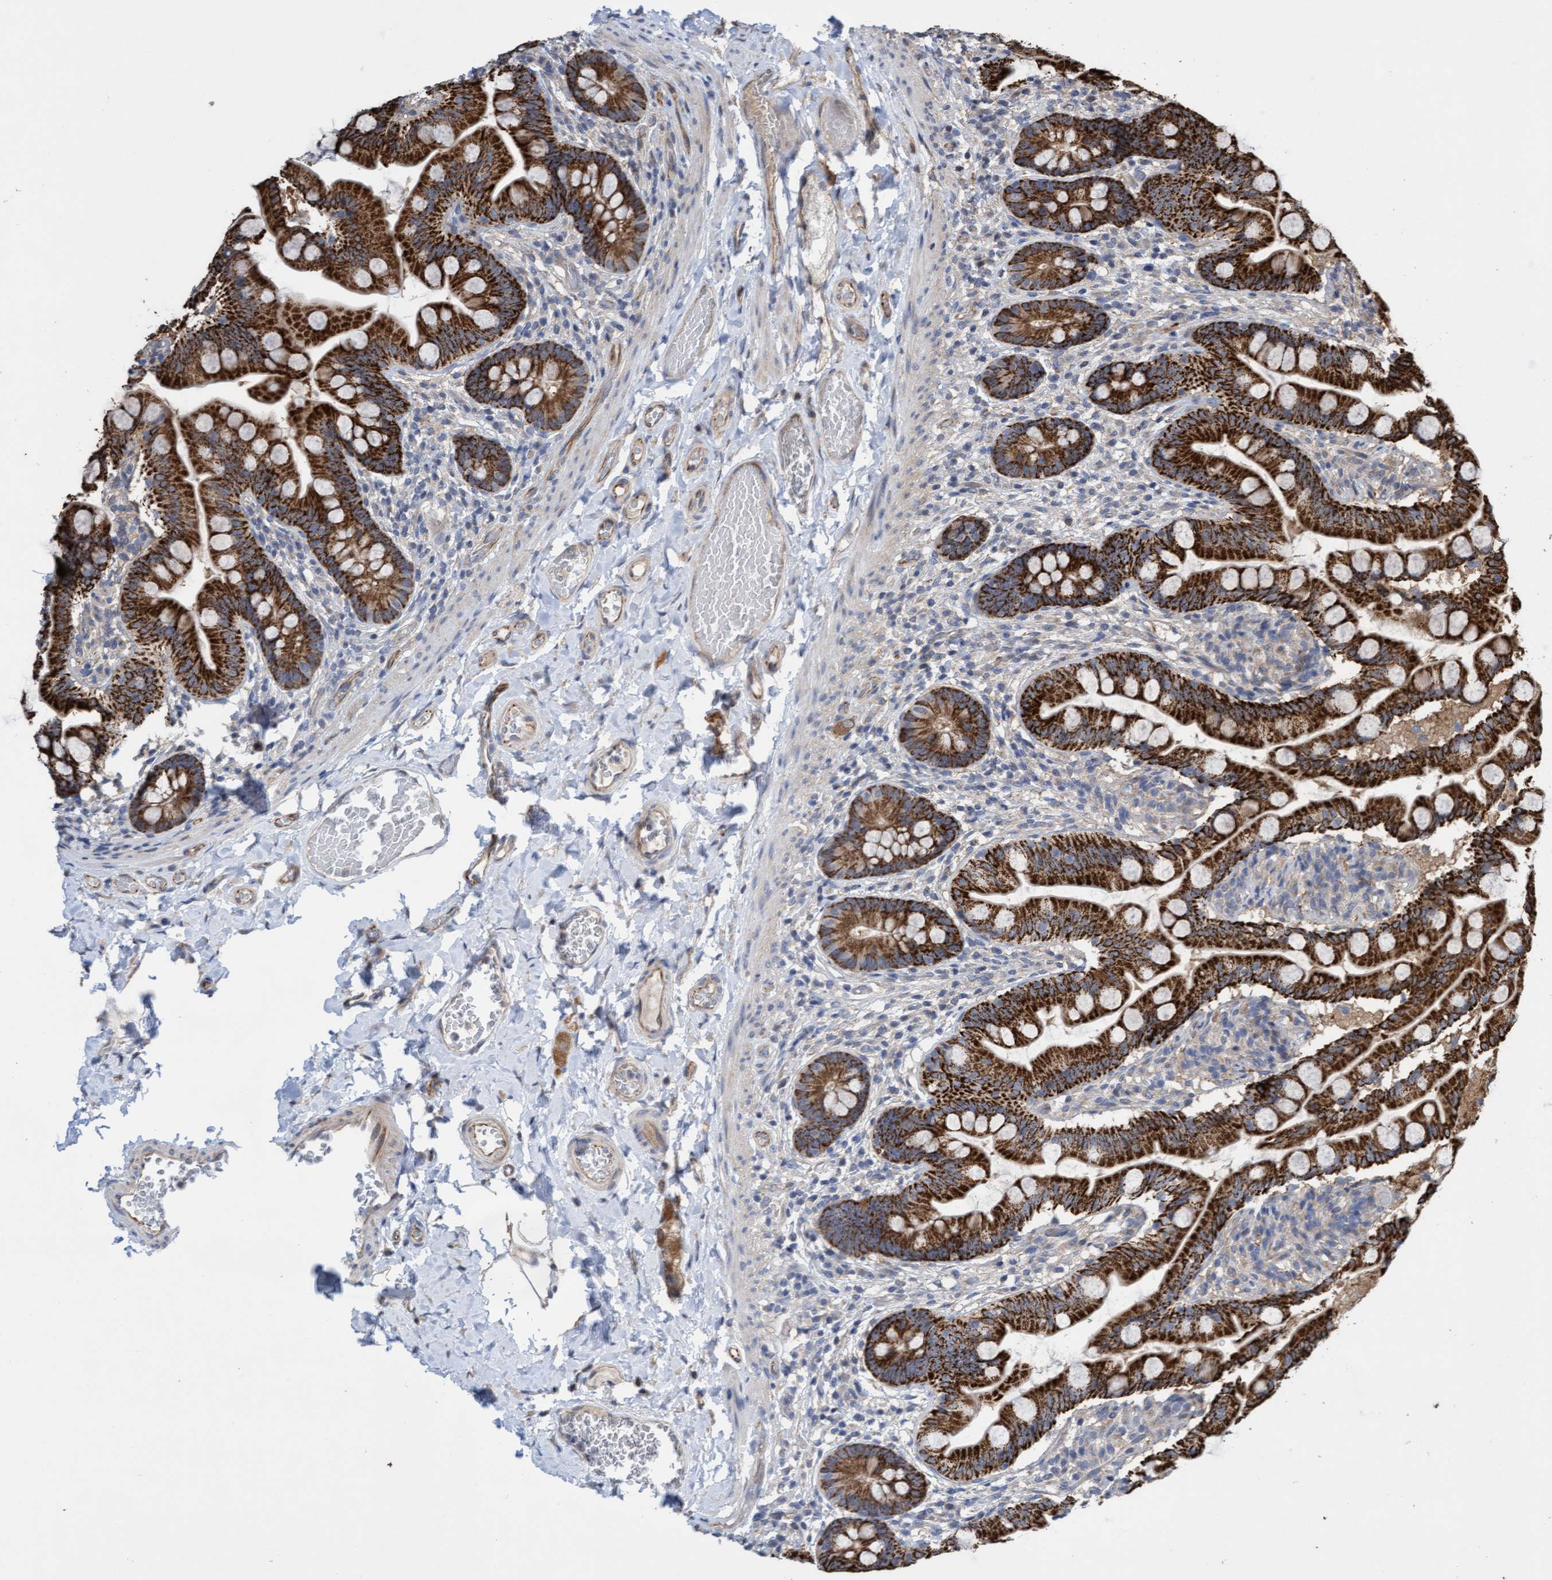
{"staining": {"intensity": "strong", "quantity": ">75%", "location": "cytoplasmic/membranous"}, "tissue": "small intestine", "cell_type": "Glandular cells", "image_type": "normal", "snomed": [{"axis": "morphology", "description": "Normal tissue, NOS"}, {"axis": "topography", "description": "Small intestine"}], "caption": "High-magnification brightfield microscopy of benign small intestine stained with DAB (brown) and counterstained with hematoxylin (blue). glandular cells exhibit strong cytoplasmic/membranous staining is seen in about>75% of cells.", "gene": "ITFG1", "patient": {"sex": "female", "age": 56}}